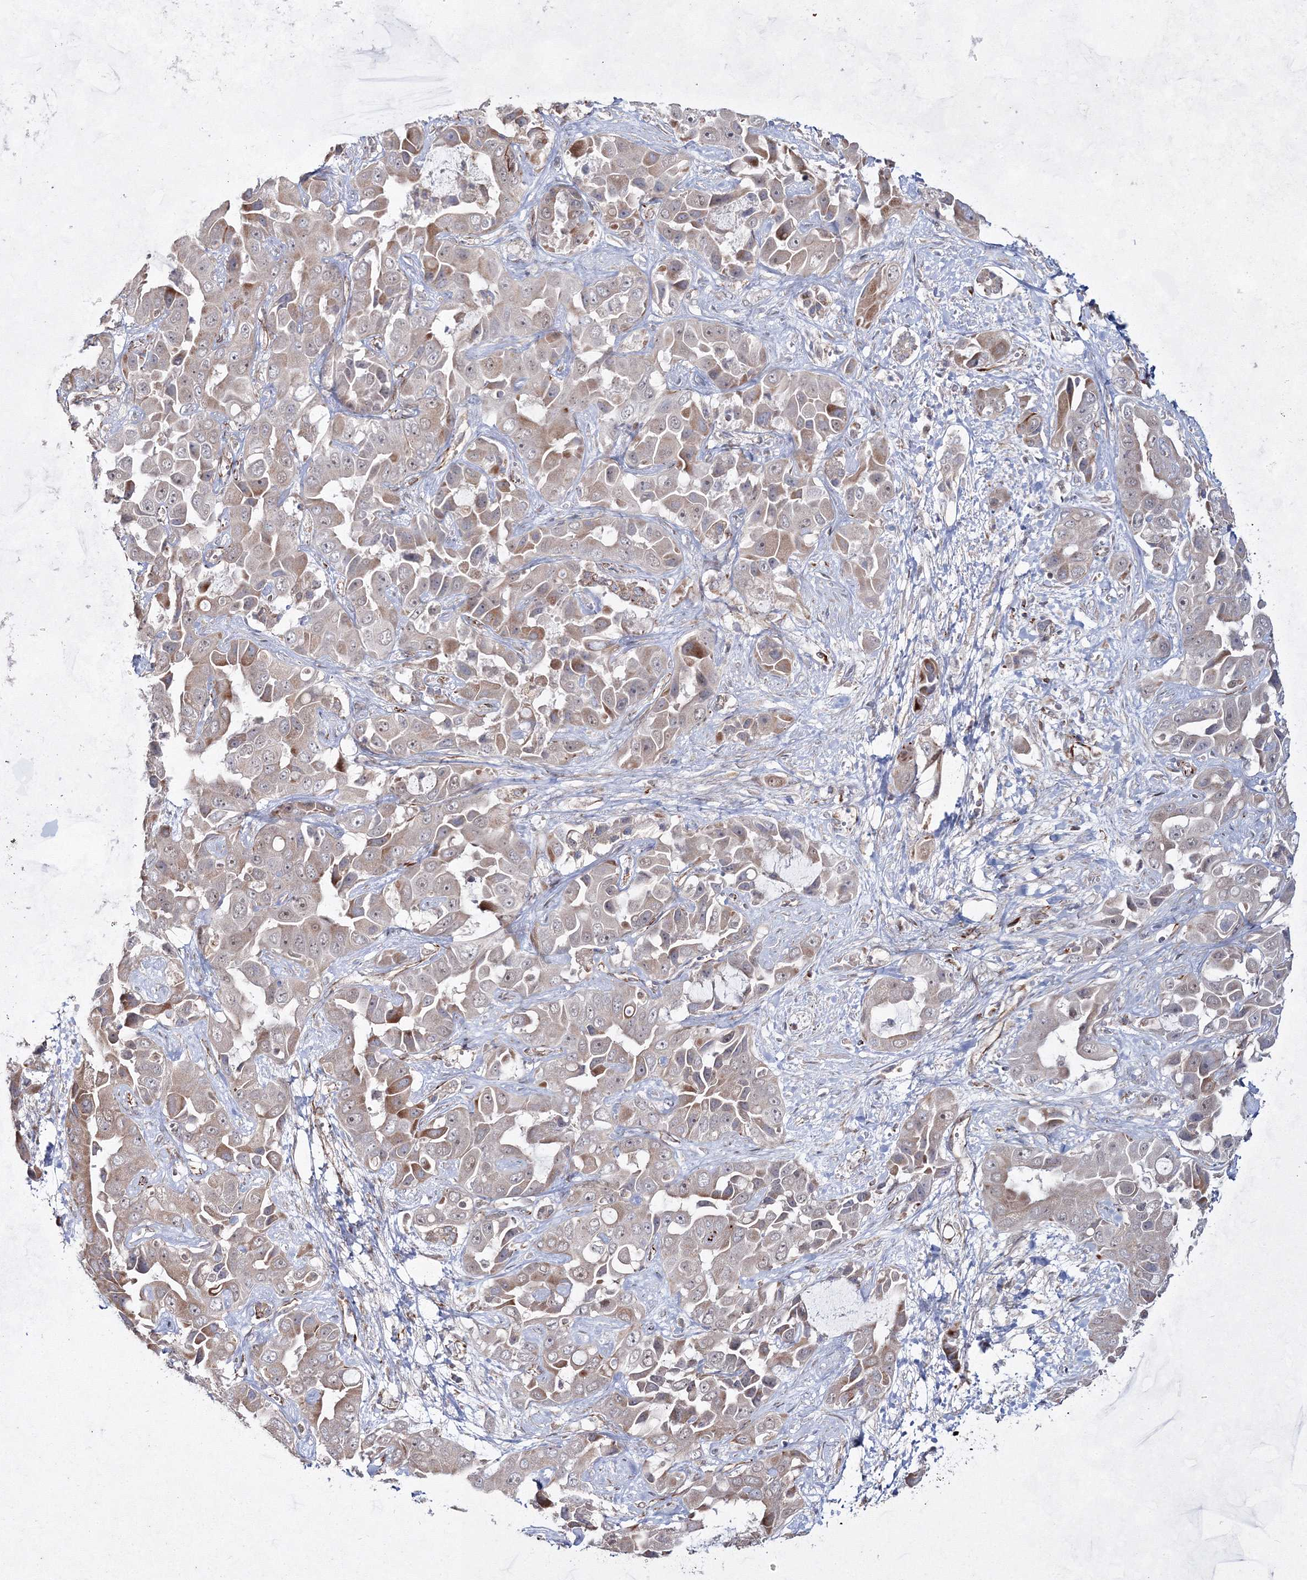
{"staining": {"intensity": "moderate", "quantity": "<25%", "location": "cytoplasmic/membranous"}, "tissue": "liver cancer", "cell_type": "Tumor cells", "image_type": "cancer", "snomed": [{"axis": "morphology", "description": "Cholangiocarcinoma"}, {"axis": "topography", "description": "Liver"}], "caption": "Liver cancer tissue demonstrates moderate cytoplasmic/membranous expression in about <25% of tumor cells, visualized by immunohistochemistry.", "gene": "SNIP1", "patient": {"sex": "female", "age": 52}}